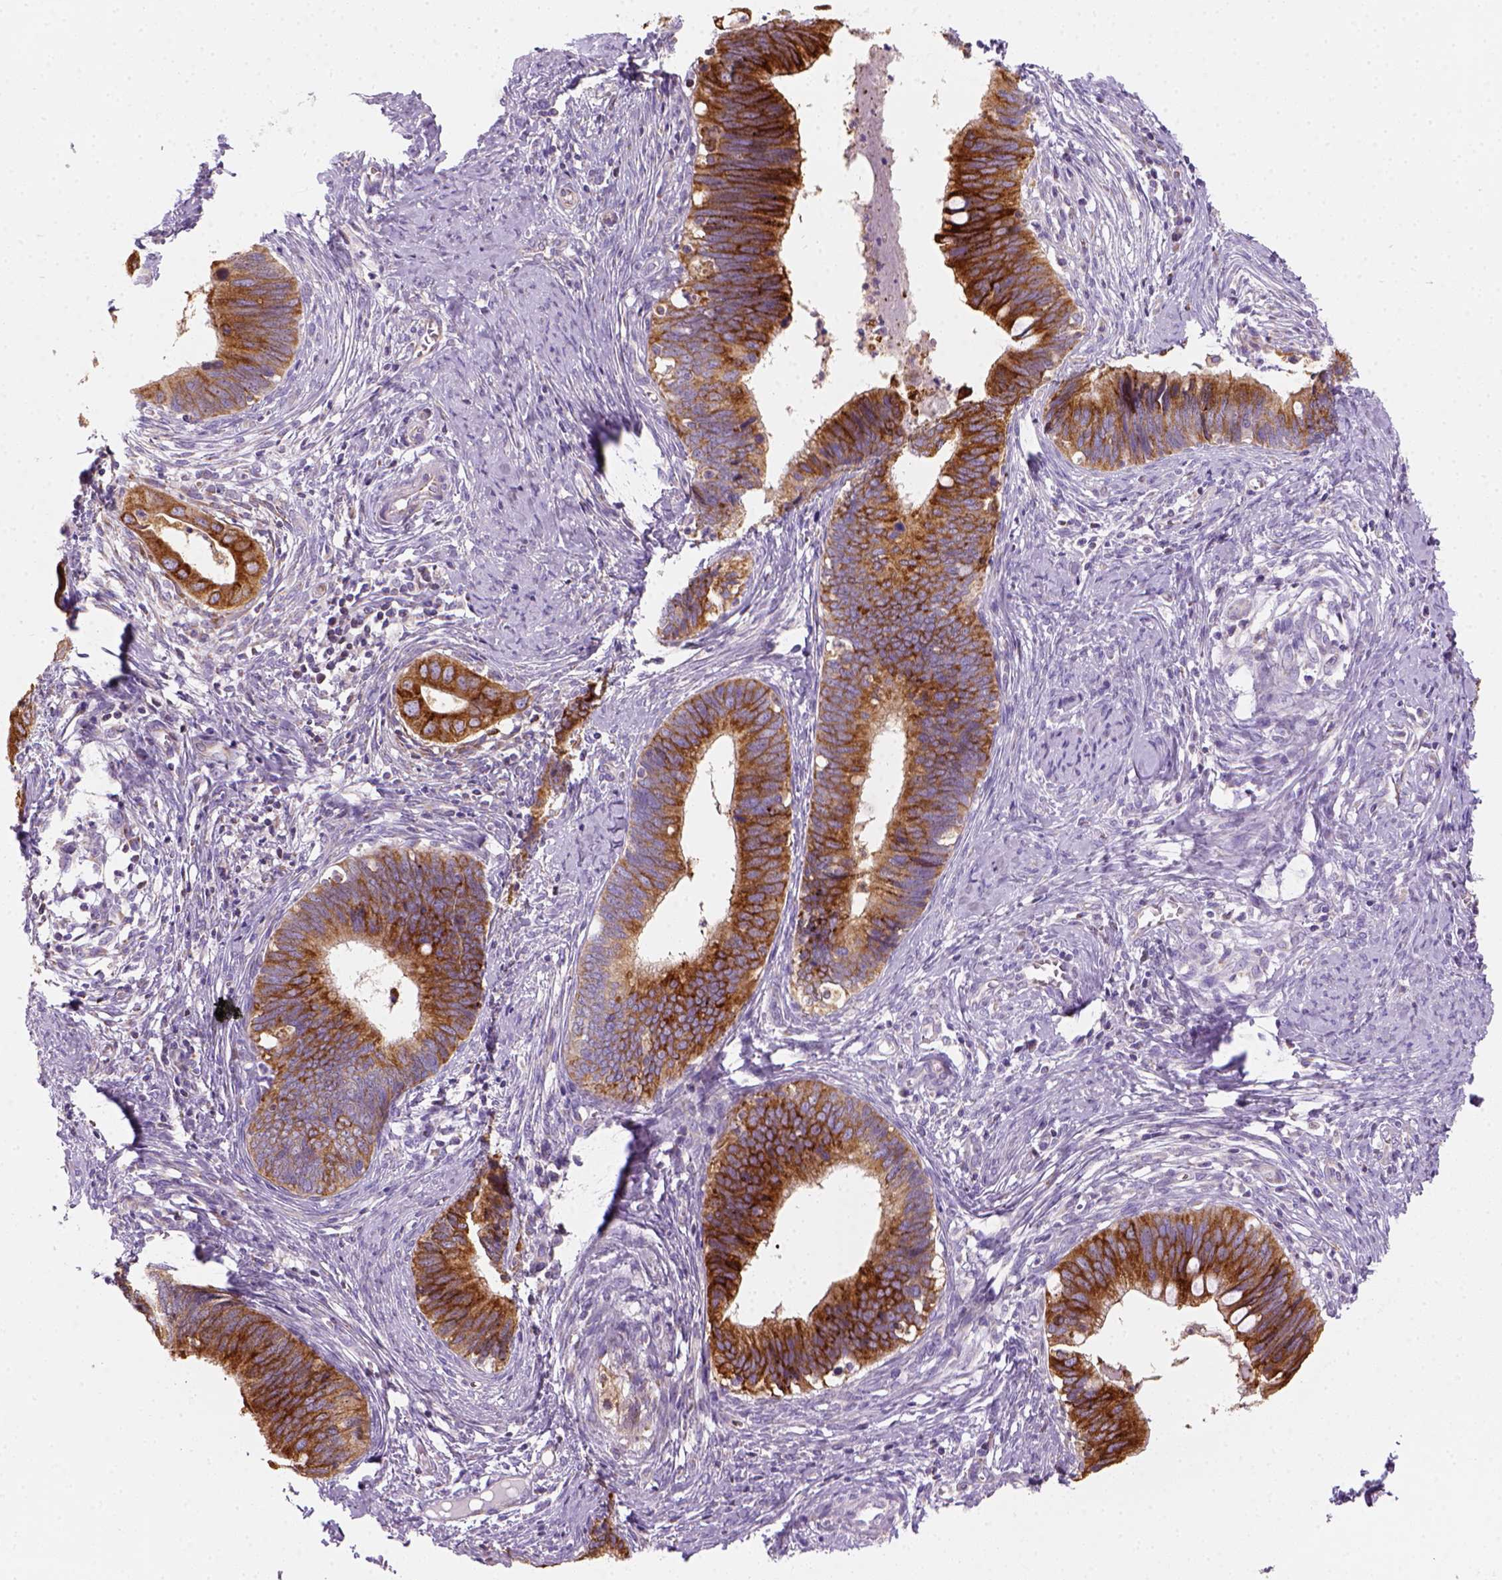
{"staining": {"intensity": "strong", "quantity": ">75%", "location": "cytoplasmic/membranous"}, "tissue": "cervical cancer", "cell_type": "Tumor cells", "image_type": "cancer", "snomed": [{"axis": "morphology", "description": "Adenocarcinoma, NOS"}, {"axis": "topography", "description": "Cervix"}], "caption": "This histopathology image reveals cervical cancer stained with immunohistochemistry to label a protein in brown. The cytoplasmic/membranous of tumor cells show strong positivity for the protein. Nuclei are counter-stained blue.", "gene": "CES2", "patient": {"sex": "female", "age": 42}}